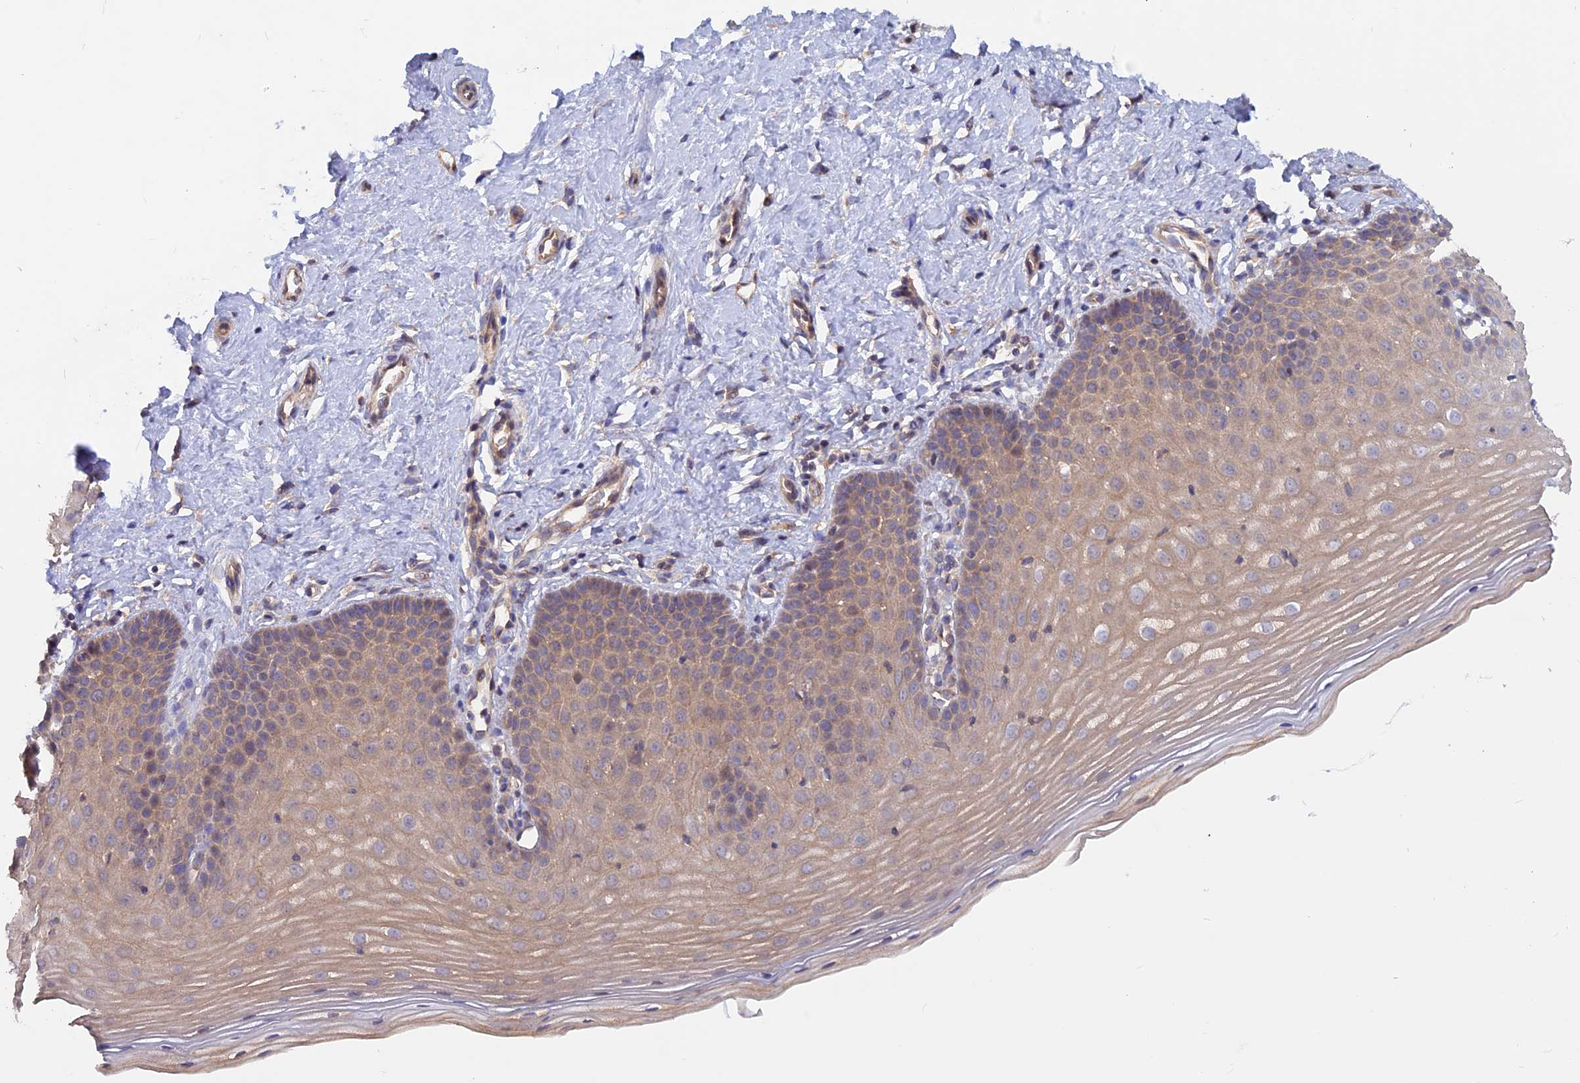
{"staining": {"intensity": "moderate", "quantity": "<25%", "location": "cytoplasmic/membranous"}, "tissue": "cervix", "cell_type": "Glandular cells", "image_type": "normal", "snomed": [{"axis": "morphology", "description": "Normal tissue, NOS"}, {"axis": "topography", "description": "Cervix"}], "caption": "Approximately <25% of glandular cells in normal human cervix exhibit moderate cytoplasmic/membranous protein staining as visualized by brown immunohistochemical staining.", "gene": "HYCC1", "patient": {"sex": "female", "age": 36}}